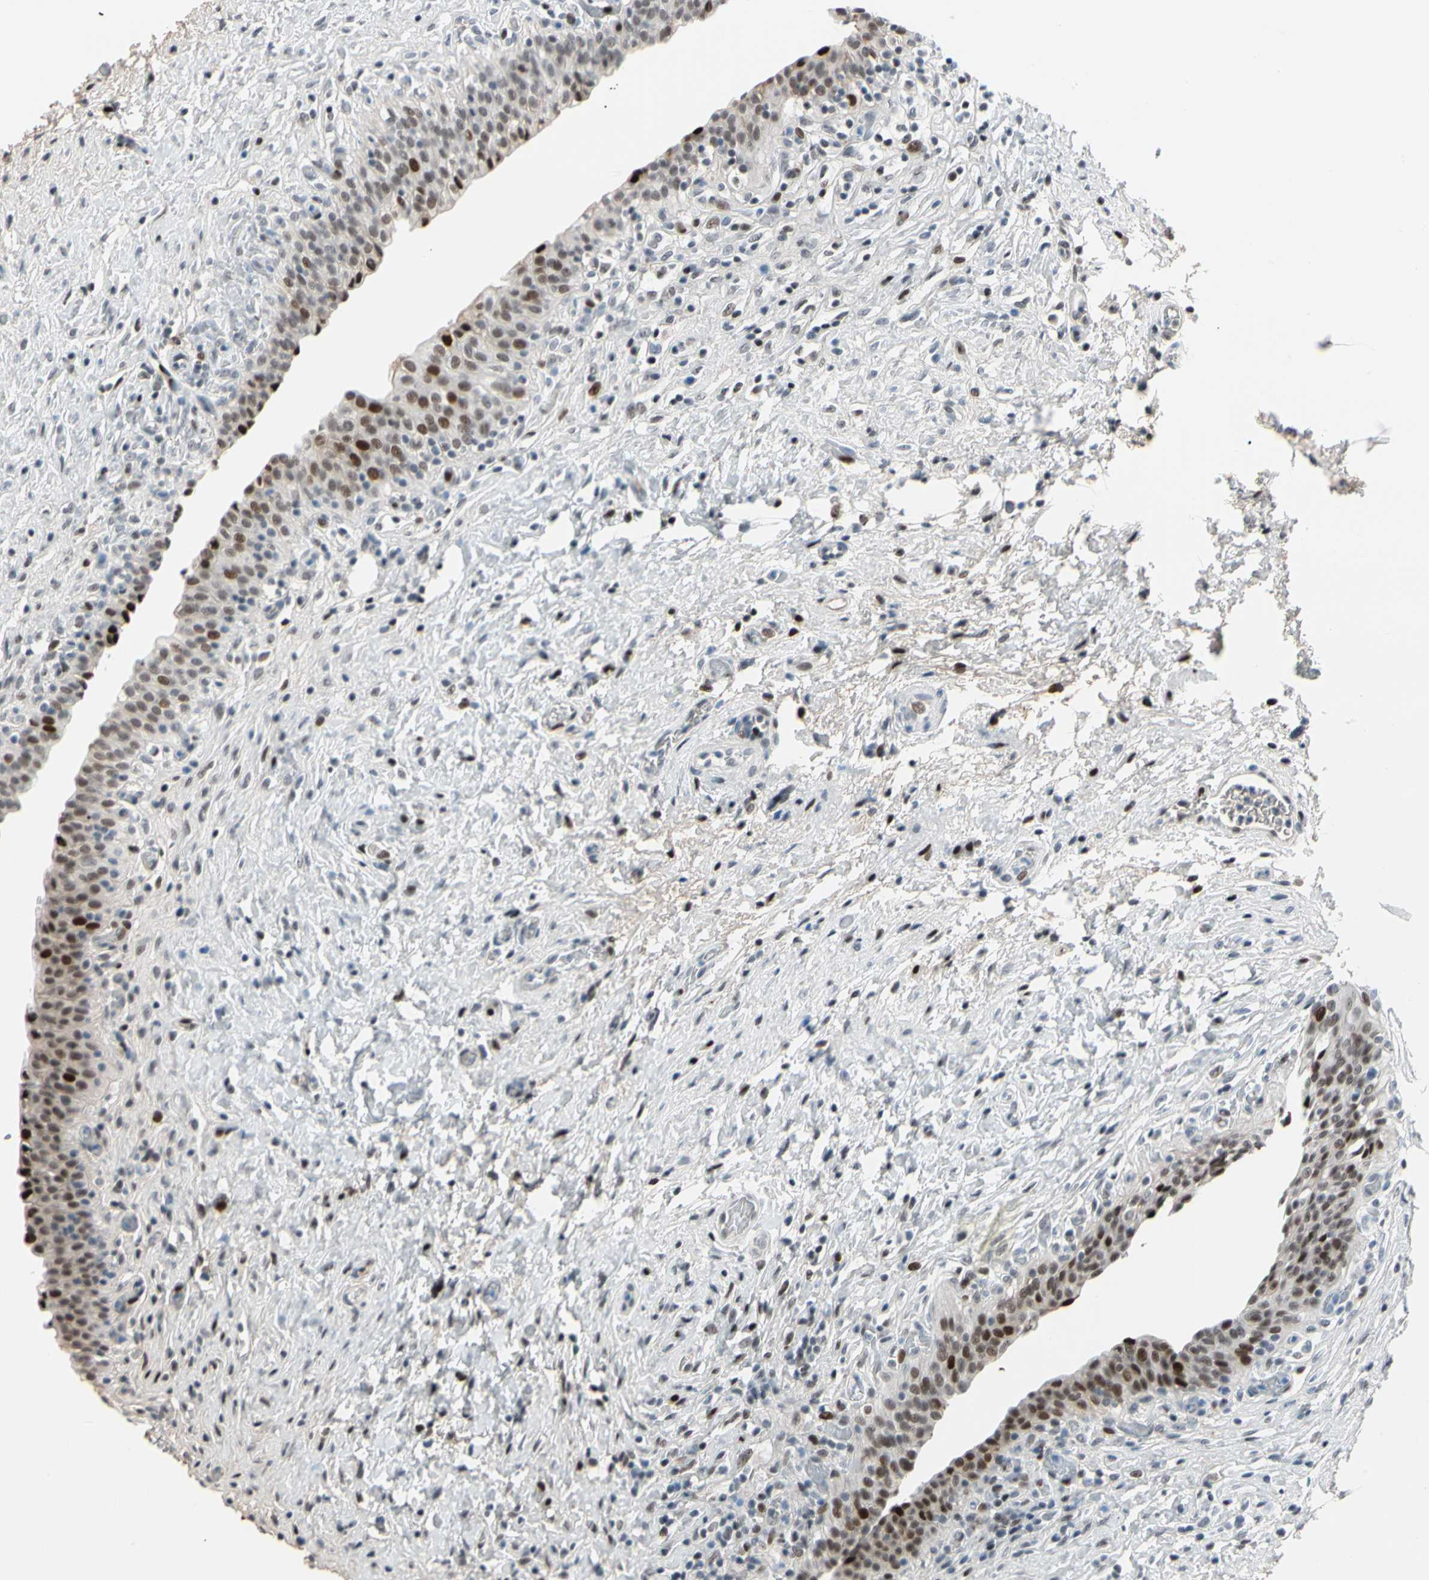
{"staining": {"intensity": "moderate", "quantity": "25%-75%", "location": "nuclear"}, "tissue": "urinary bladder", "cell_type": "Urothelial cells", "image_type": "normal", "snomed": [{"axis": "morphology", "description": "Normal tissue, NOS"}, {"axis": "topography", "description": "Urinary bladder"}], "caption": "Immunohistochemical staining of unremarkable urinary bladder exhibits moderate nuclear protein expression in about 25%-75% of urothelial cells.", "gene": "FOXO3", "patient": {"sex": "male", "age": 51}}